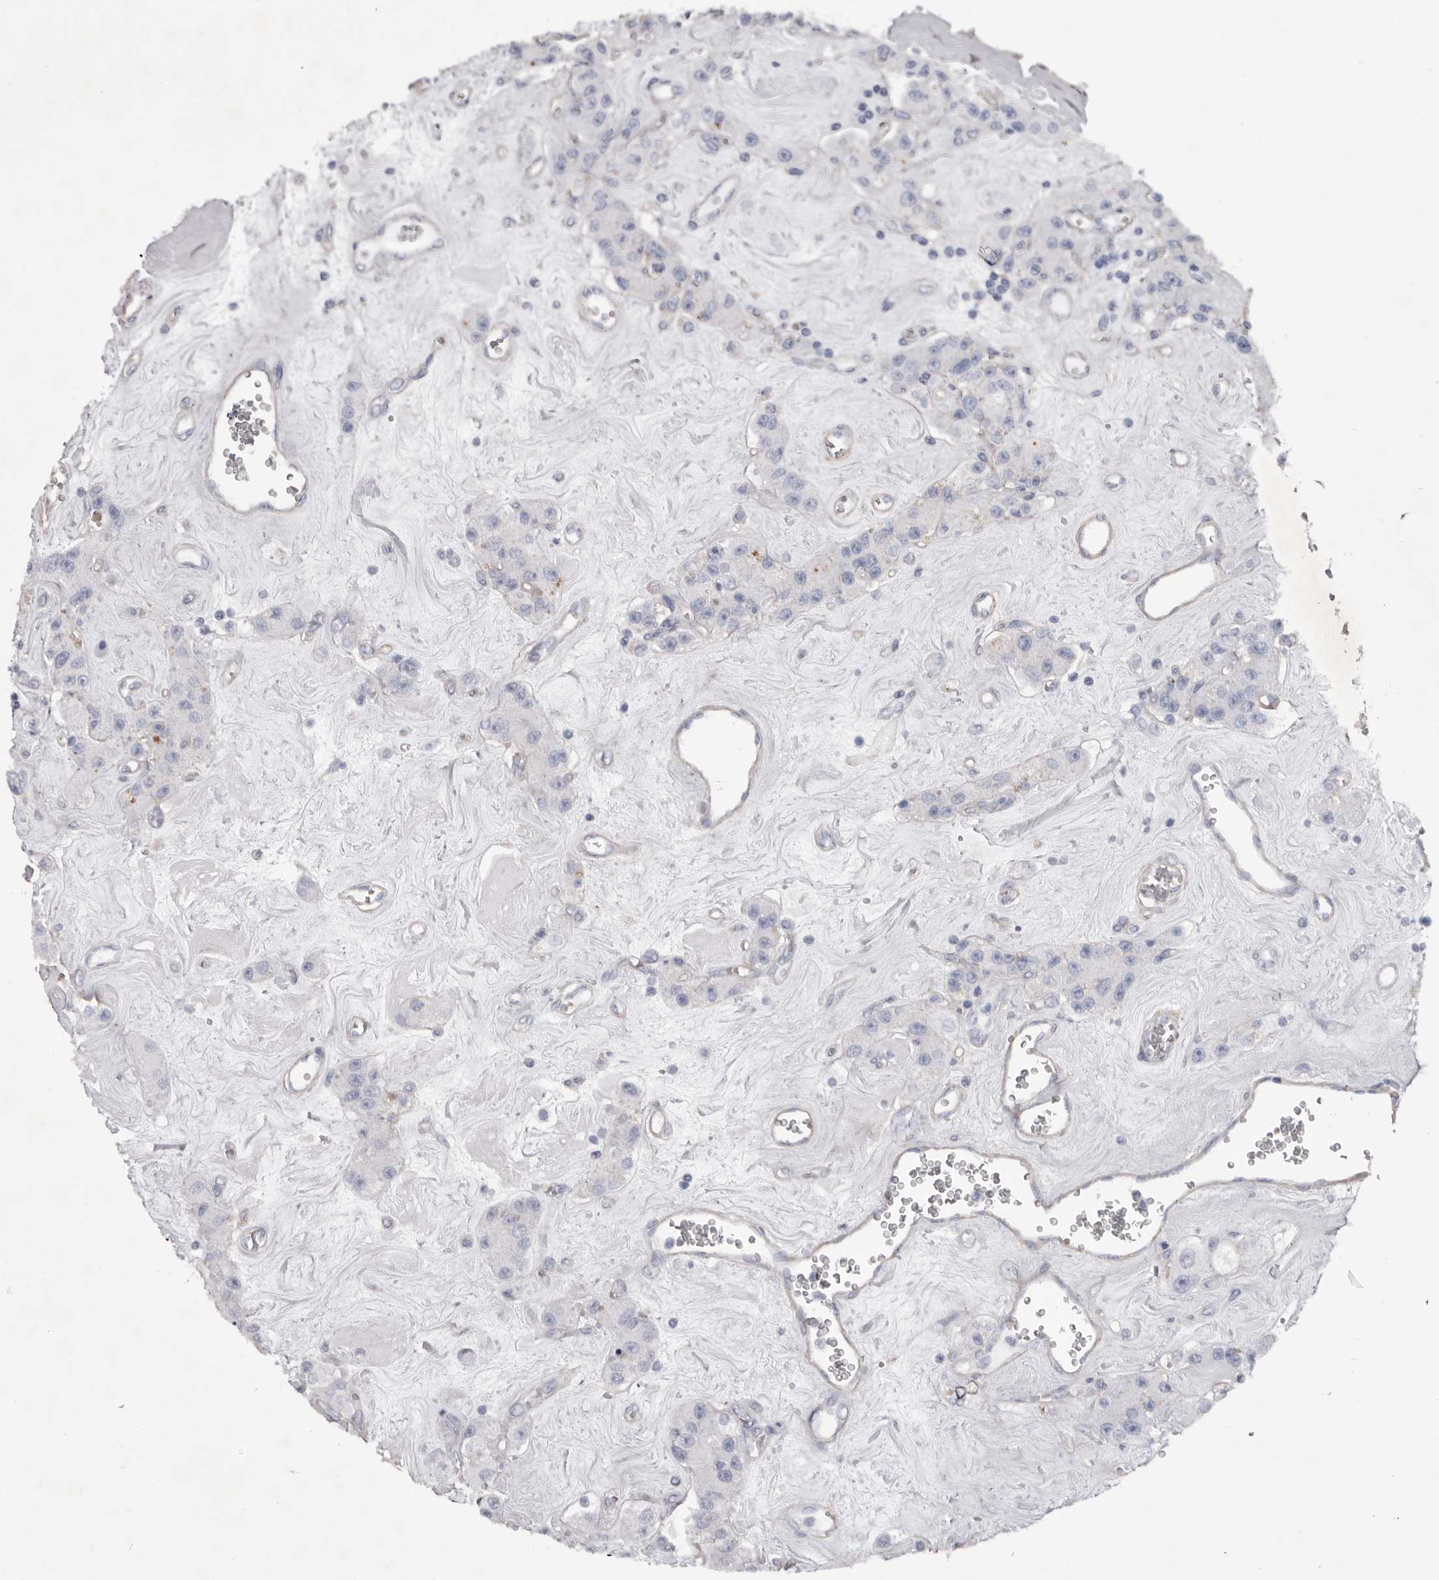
{"staining": {"intensity": "negative", "quantity": "none", "location": "none"}, "tissue": "carcinoid", "cell_type": "Tumor cells", "image_type": "cancer", "snomed": [{"axis": "morphology", "description": "Carcinoid, malignant, NOS"}, {"axis": "topography", "description": "Pancreas"}], "caption": "Immunohistochemistry (IHC) histopathology image of carcinoid stained for a protein (brown), which demonstrates no positivity in tumor cells.", "gene": "ADAMTS2", "patient": {"sex": "male", "age": 41}}